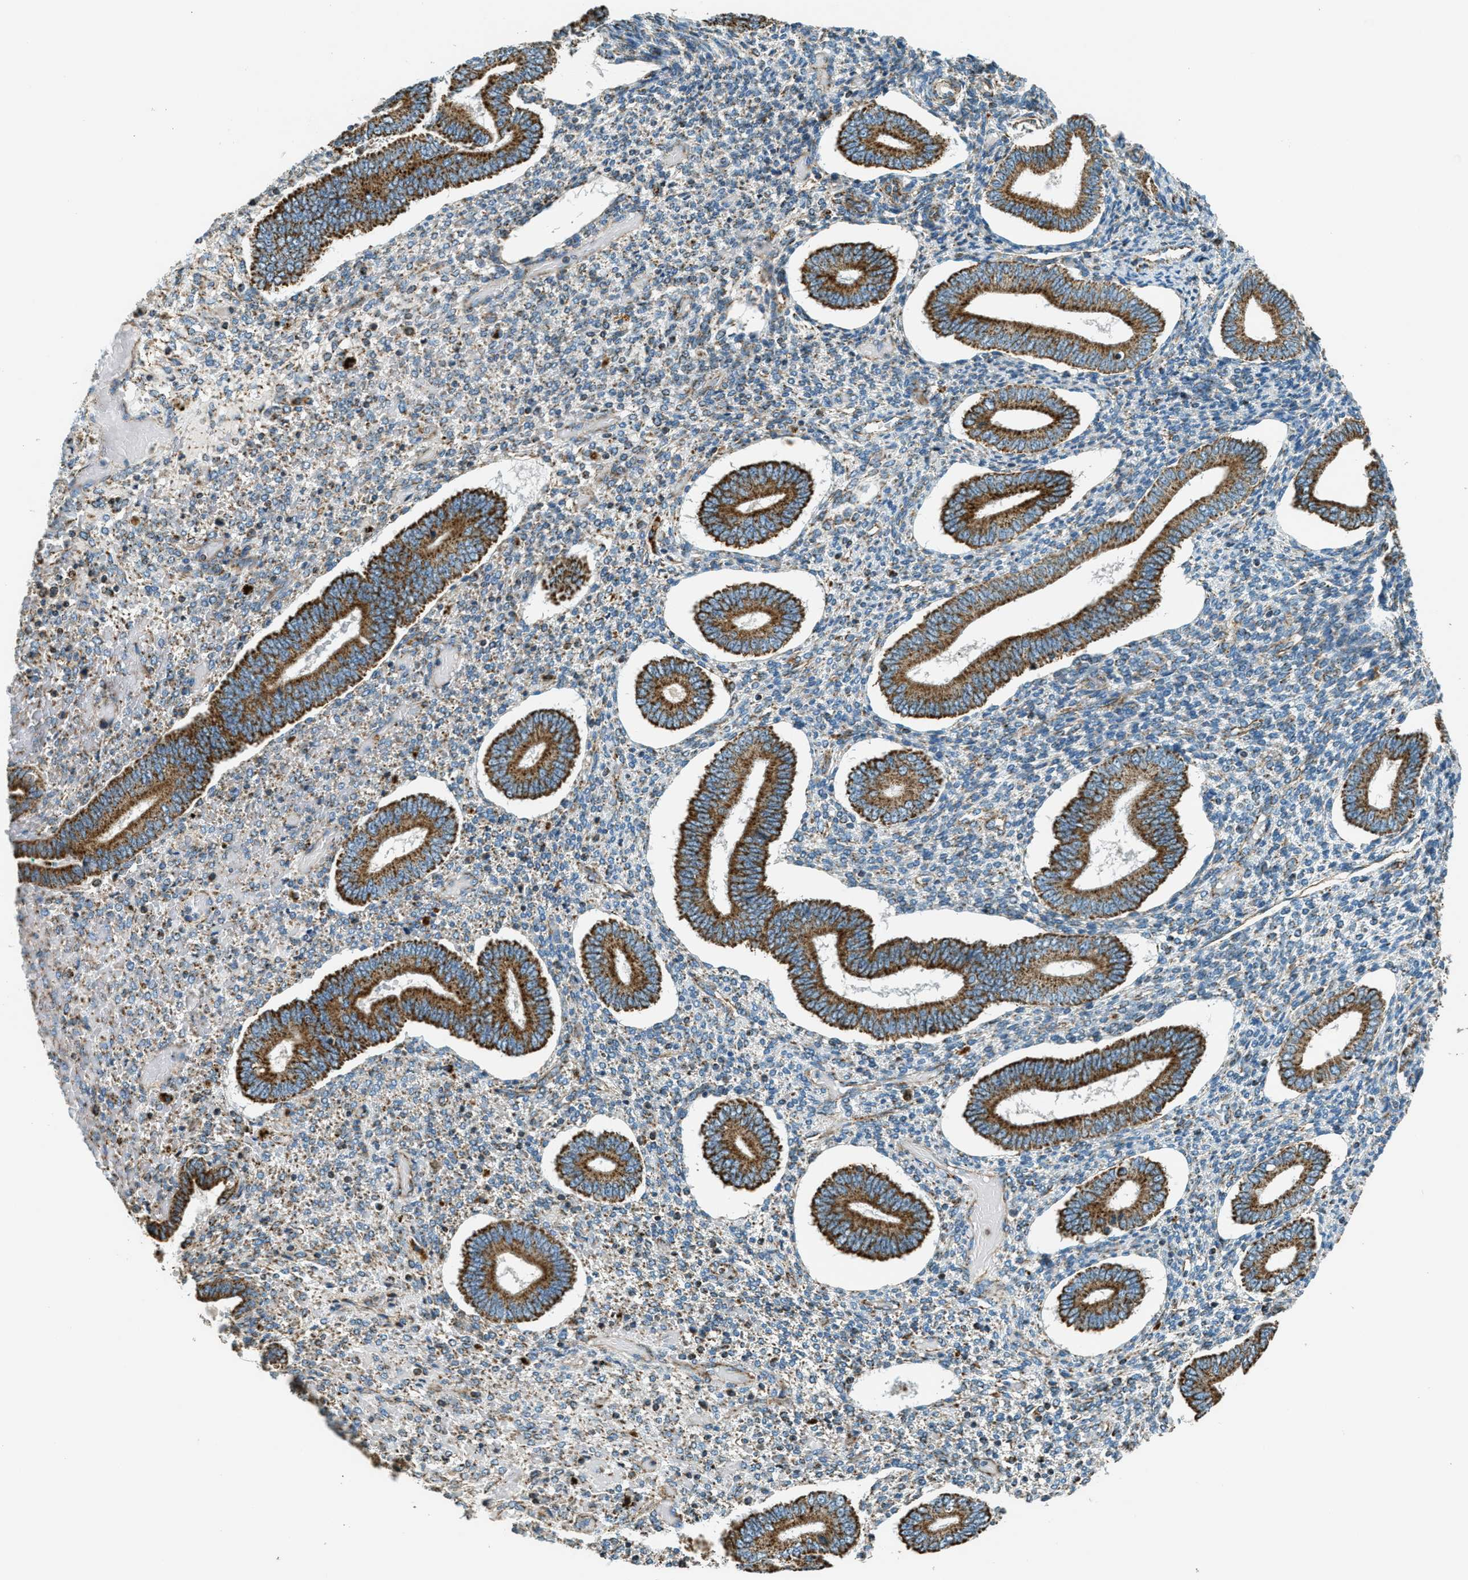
{"staining": {"intensity": "weak", "quantity": "<25%", "location": "cytoplasmic/membranous"}, "tissue": "endometrium", "cell_type": "Cells in endometrial stroma", "image_type": "normal", "snomed": [{"axis": "morphology", "description": "Normal tissue, NOS"}, {"axis": "topography", "description": "Endometrium"}], "caption": "Immunohistochemistry (IHC) of normal endometrium shows no positivity in cells in endometrial stroma. (Immunohistochemistry, brightfield microscopy, high magnification).", "gene": "CHST15", "patient": {"sex": "female", "age": 42}}